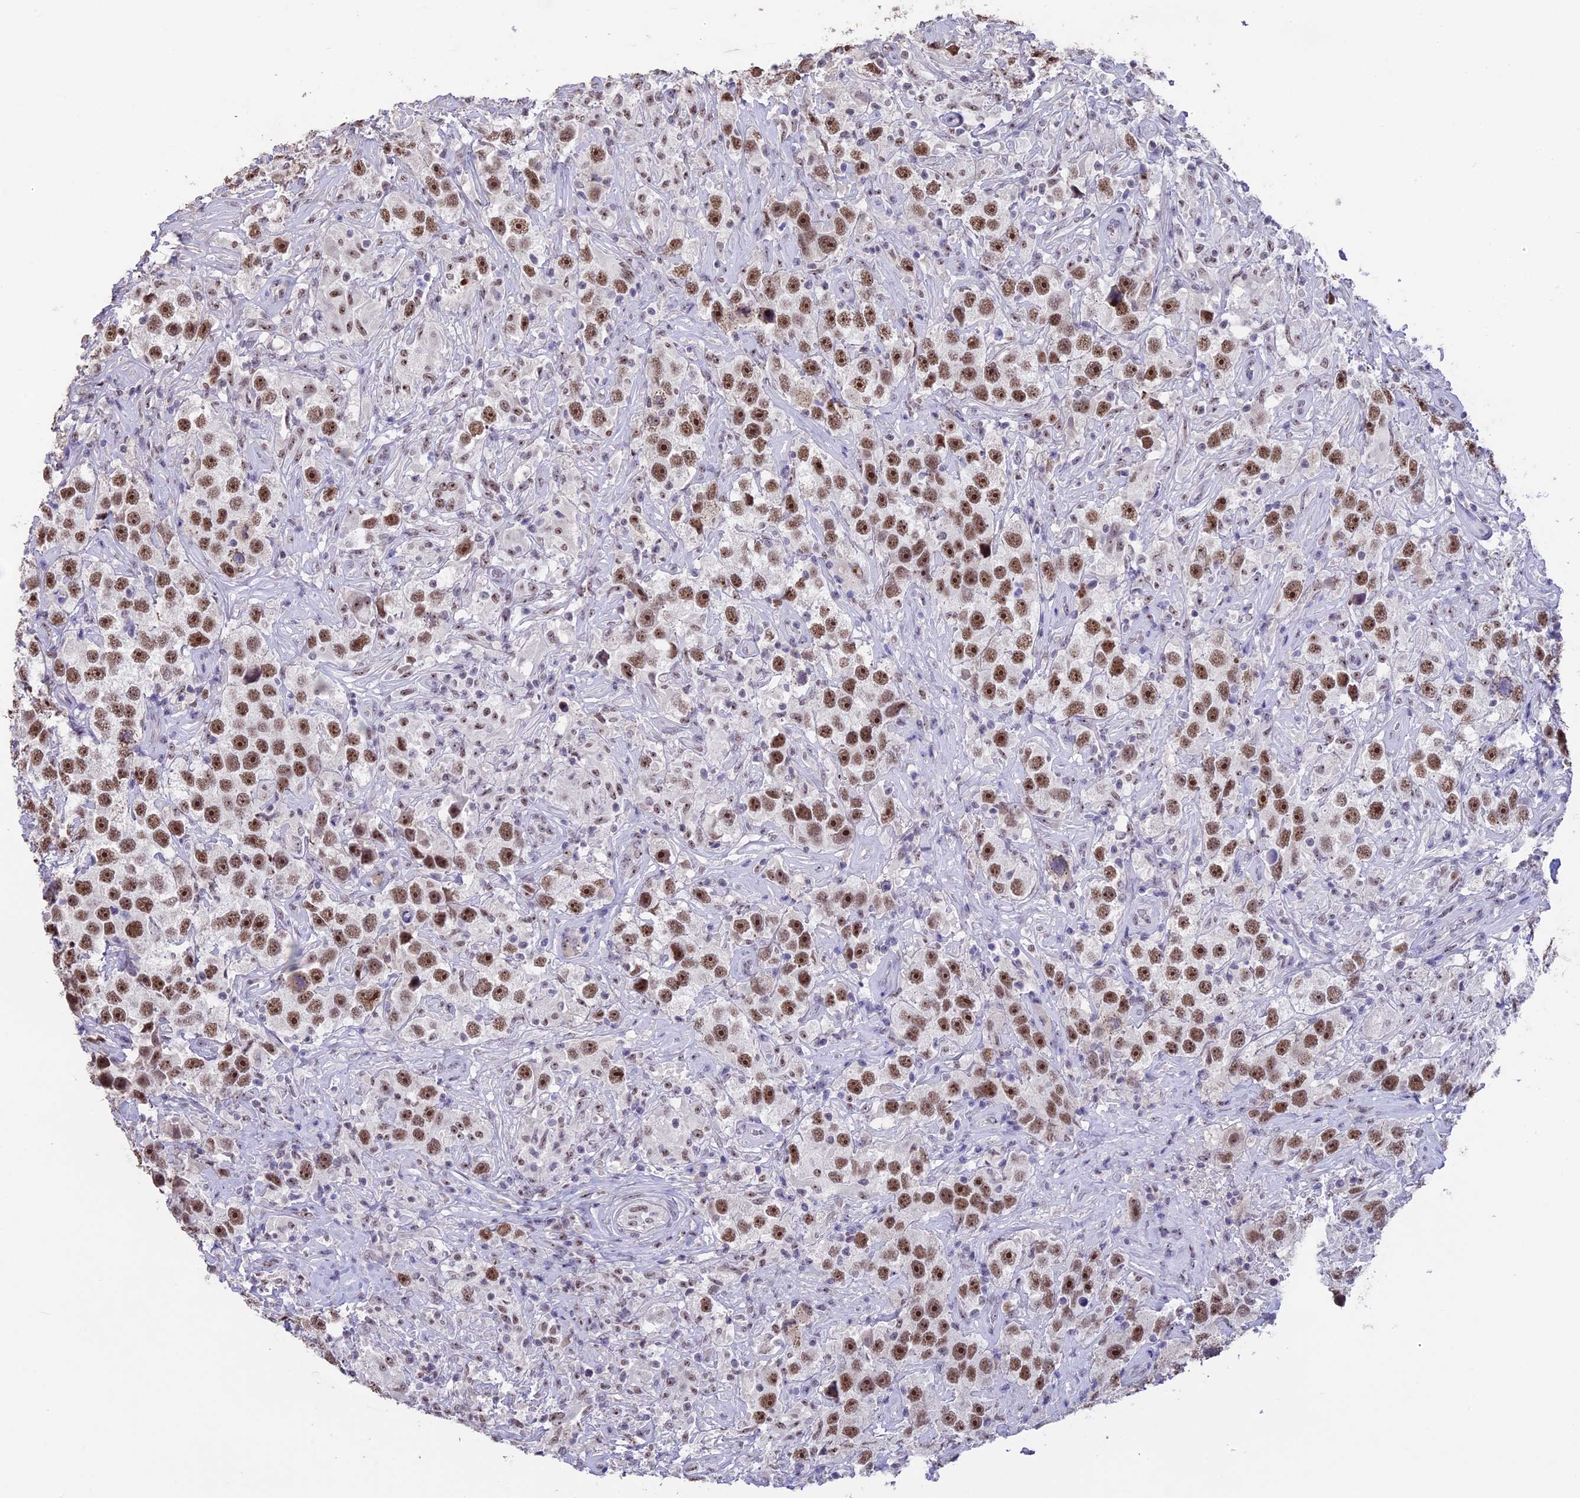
{"staining": {"intensity": "moderate", "quantity": ">75%", "location": "nuclear"}, "tissue": "testis cancer", "cell_type": "Tumor cells", "image_type": "cancer", "snomed": [{"axis": "morphology", "description": "Seminoma, NOS"}, {"axis": "topography", "description": "Testis"}], "caption": "A high-resolution histopathology image shows immunohistochemistry (IHC) staining of testis cancer (seminoma), which shows moderate nuclear expression in about >75% of tumor cells.", "gene": "SETD2", "patient": {"sex": "male", "age": 49}}